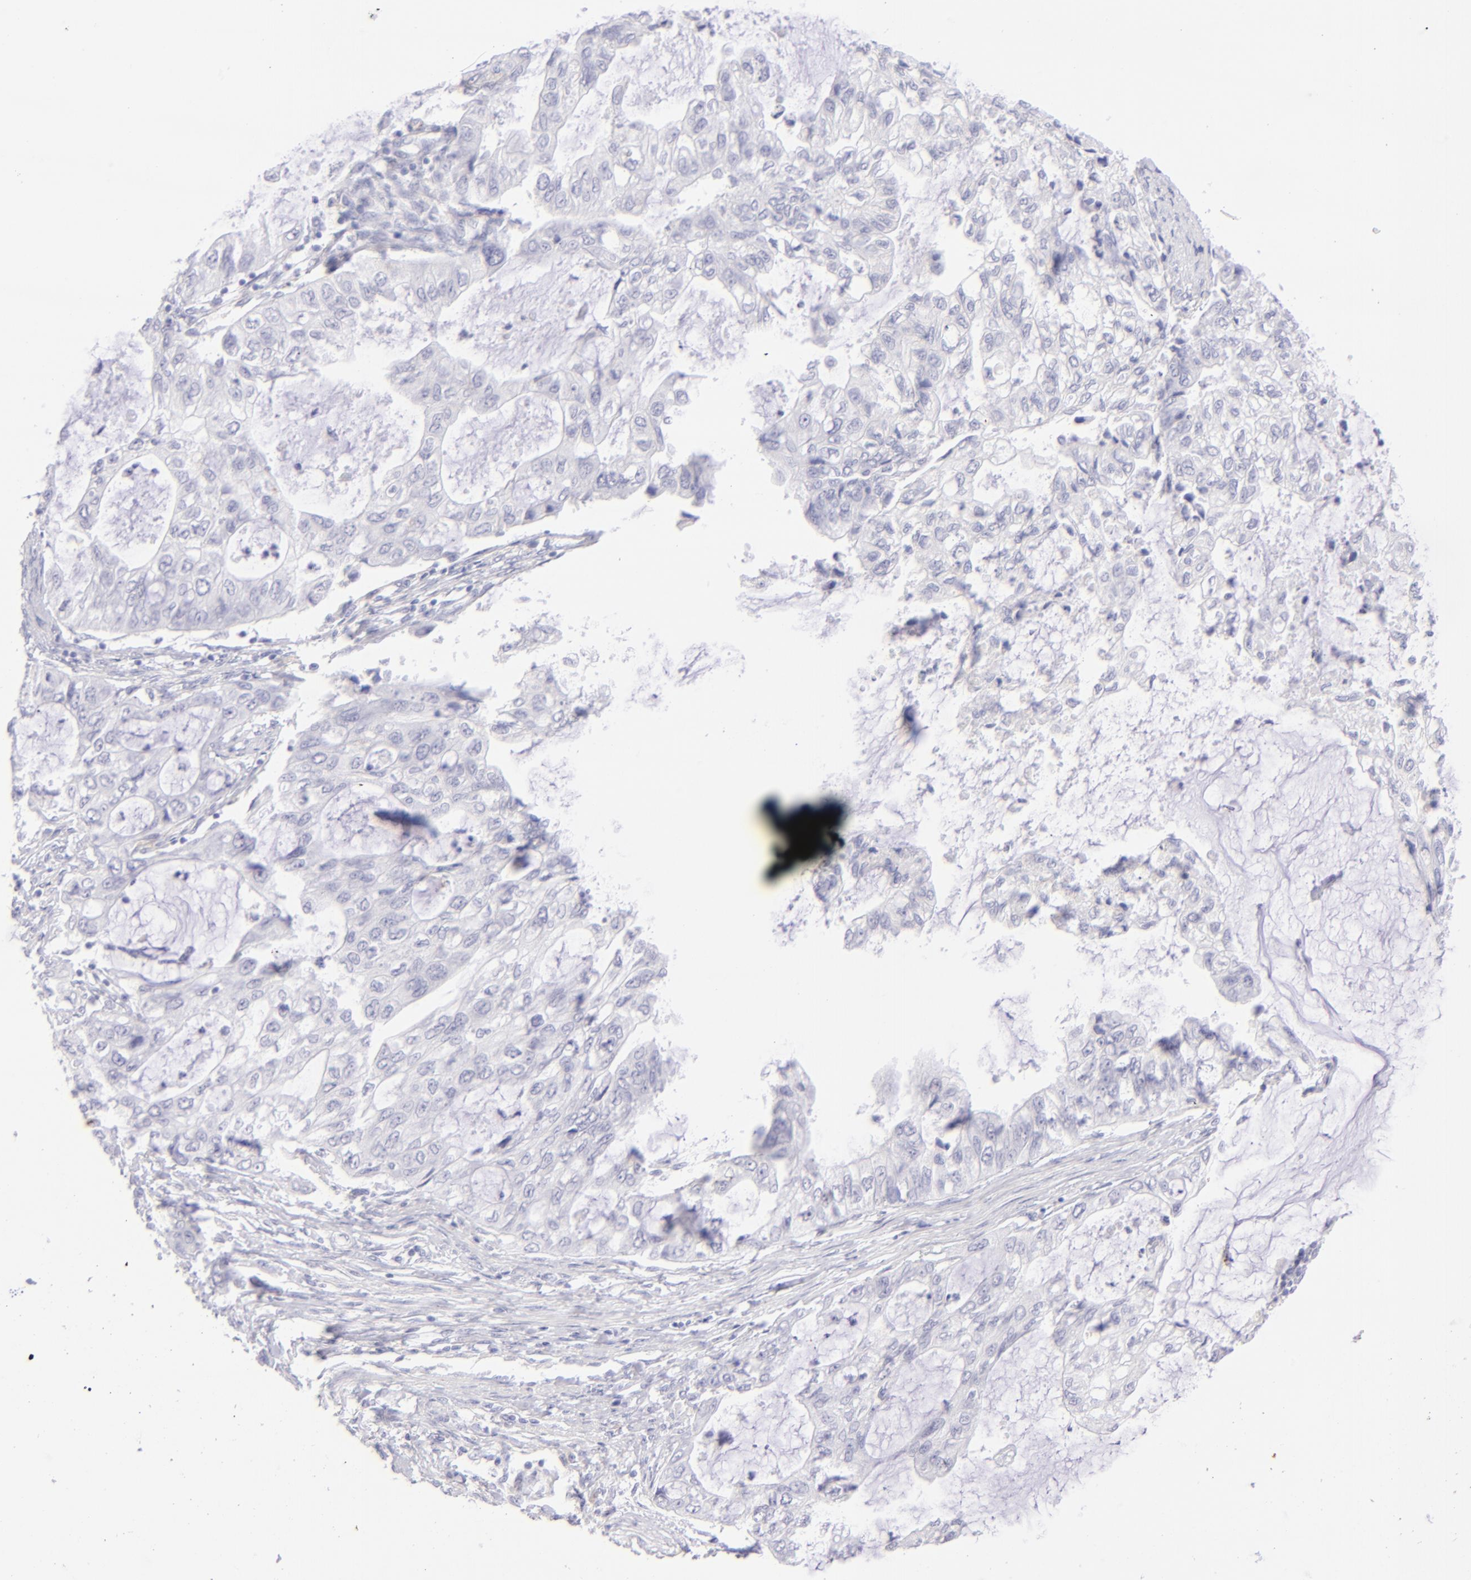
{"staining": {"intensity": "negative", "quantity": "none", "location": "none"}, "tissue": "stomach cancer", "cell_type": "Tumor cells", "image_type": "cancer", "snomed": [{"axis": "morphology", "description": "Adenocarcinoma, NOS"}, {"axis": "topography", "description": "Stomach, upper"}], "caption": "This is an immunohistochemistry photomicrograph of stomach adenocarcinoma. There is no staining in tumor cells.", "gene": "CD72", "patient": {"sex": "female", "age": 52}}